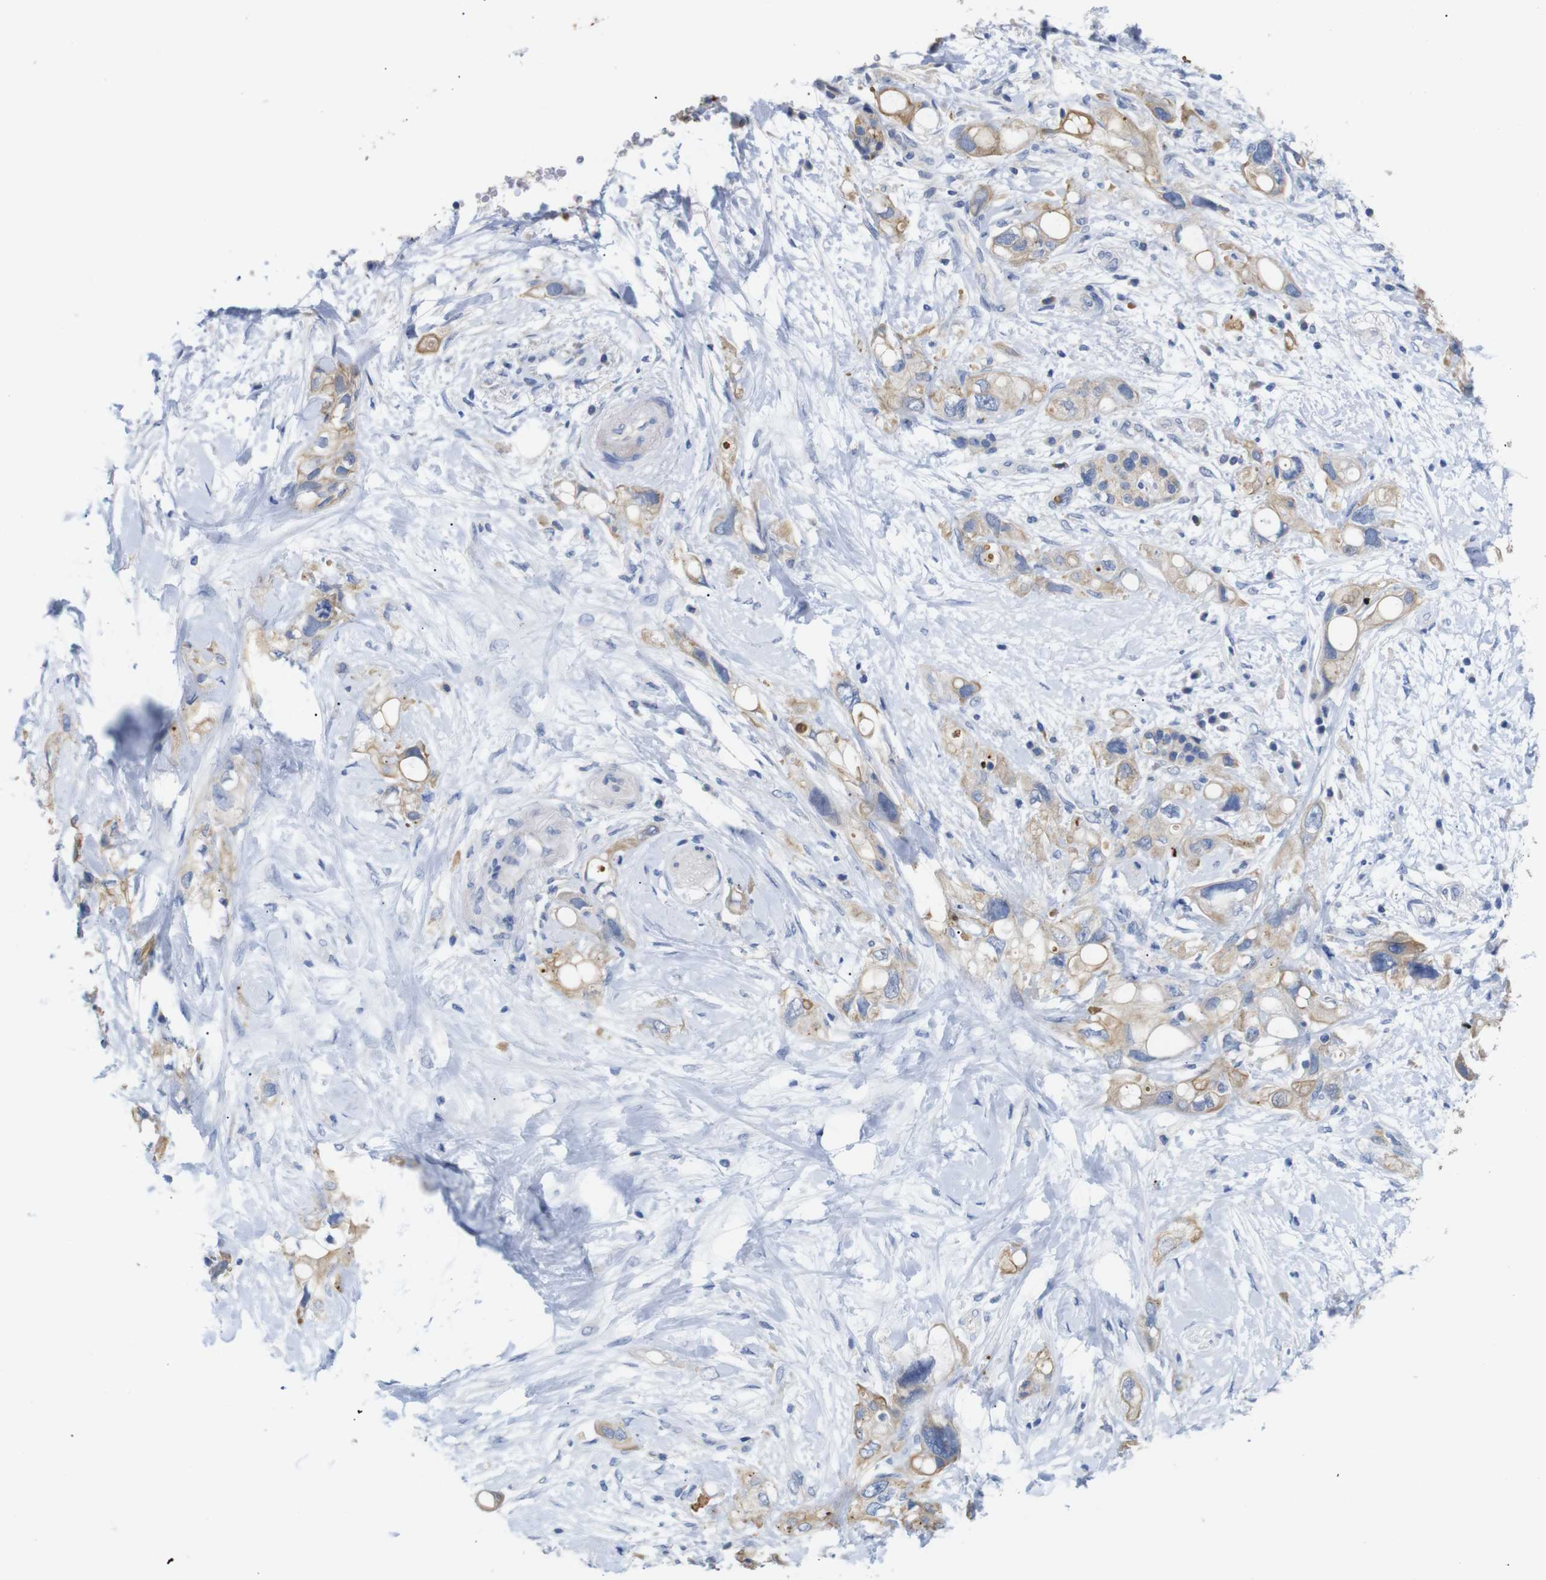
{"staining": {"intensity": "weak", "quantity": "25%-75%", "location": "cytoplasmic/membranous"}, "tissue": "pancreatic cancer", "cell_type": "Tumor cells", "image_type": "cancer", "snomed": [{"axis": "morphology", "description": "Adenocarcinoma, NOS"}, {"axis": "topography", "description": "Pancreas"}], "caption": "Approximately 25%-75% of tumor cells in human pancreatic adenocarcinoma show weak cytoplasmic/membranous protein positivity as visualized by brown immunohistochemical staining.", "gene": "ALOX15", "patient": {"sex": "female", "age": 56}}